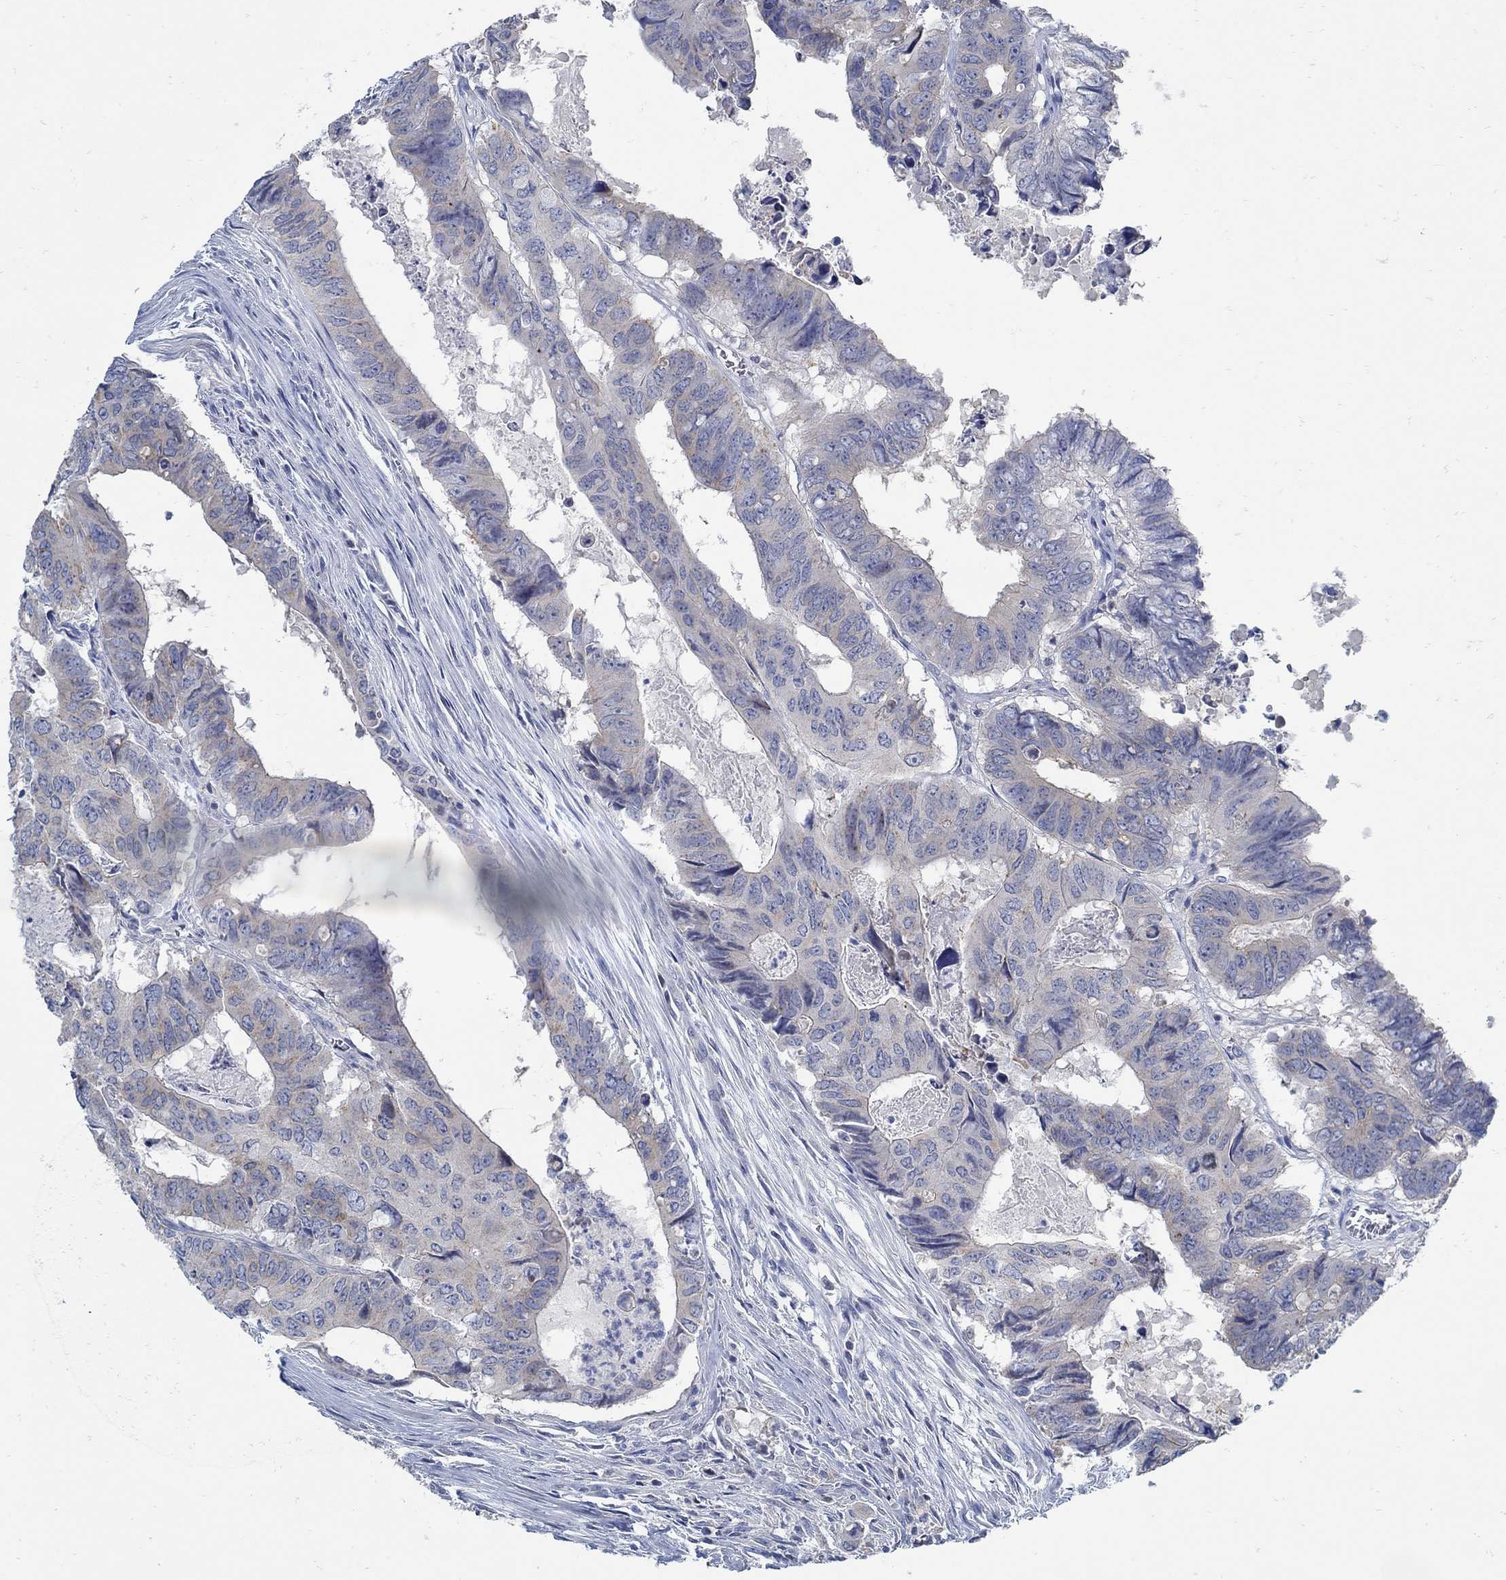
{"staining": {"intensity": "weak", "quantity": "<25%", "location": "cytoplasmic/membranous"}, "tissue": "colorectal cancer", "cell_type": "Tumor cells", "image_type": "cancer", "snomed": [{"axis": "morphology", "description": "Adenocarcinoma, NOS"}, {"axis": "topography", "description": "Colon"}], "caption": "The immunohistochemistry histopathology image has no significant positivity in tumor cells of colorectal cancer (adenocarcinoma) tissue.", "gene": "ZFAND4", "patient": {"sex": "male", "age": 79}}